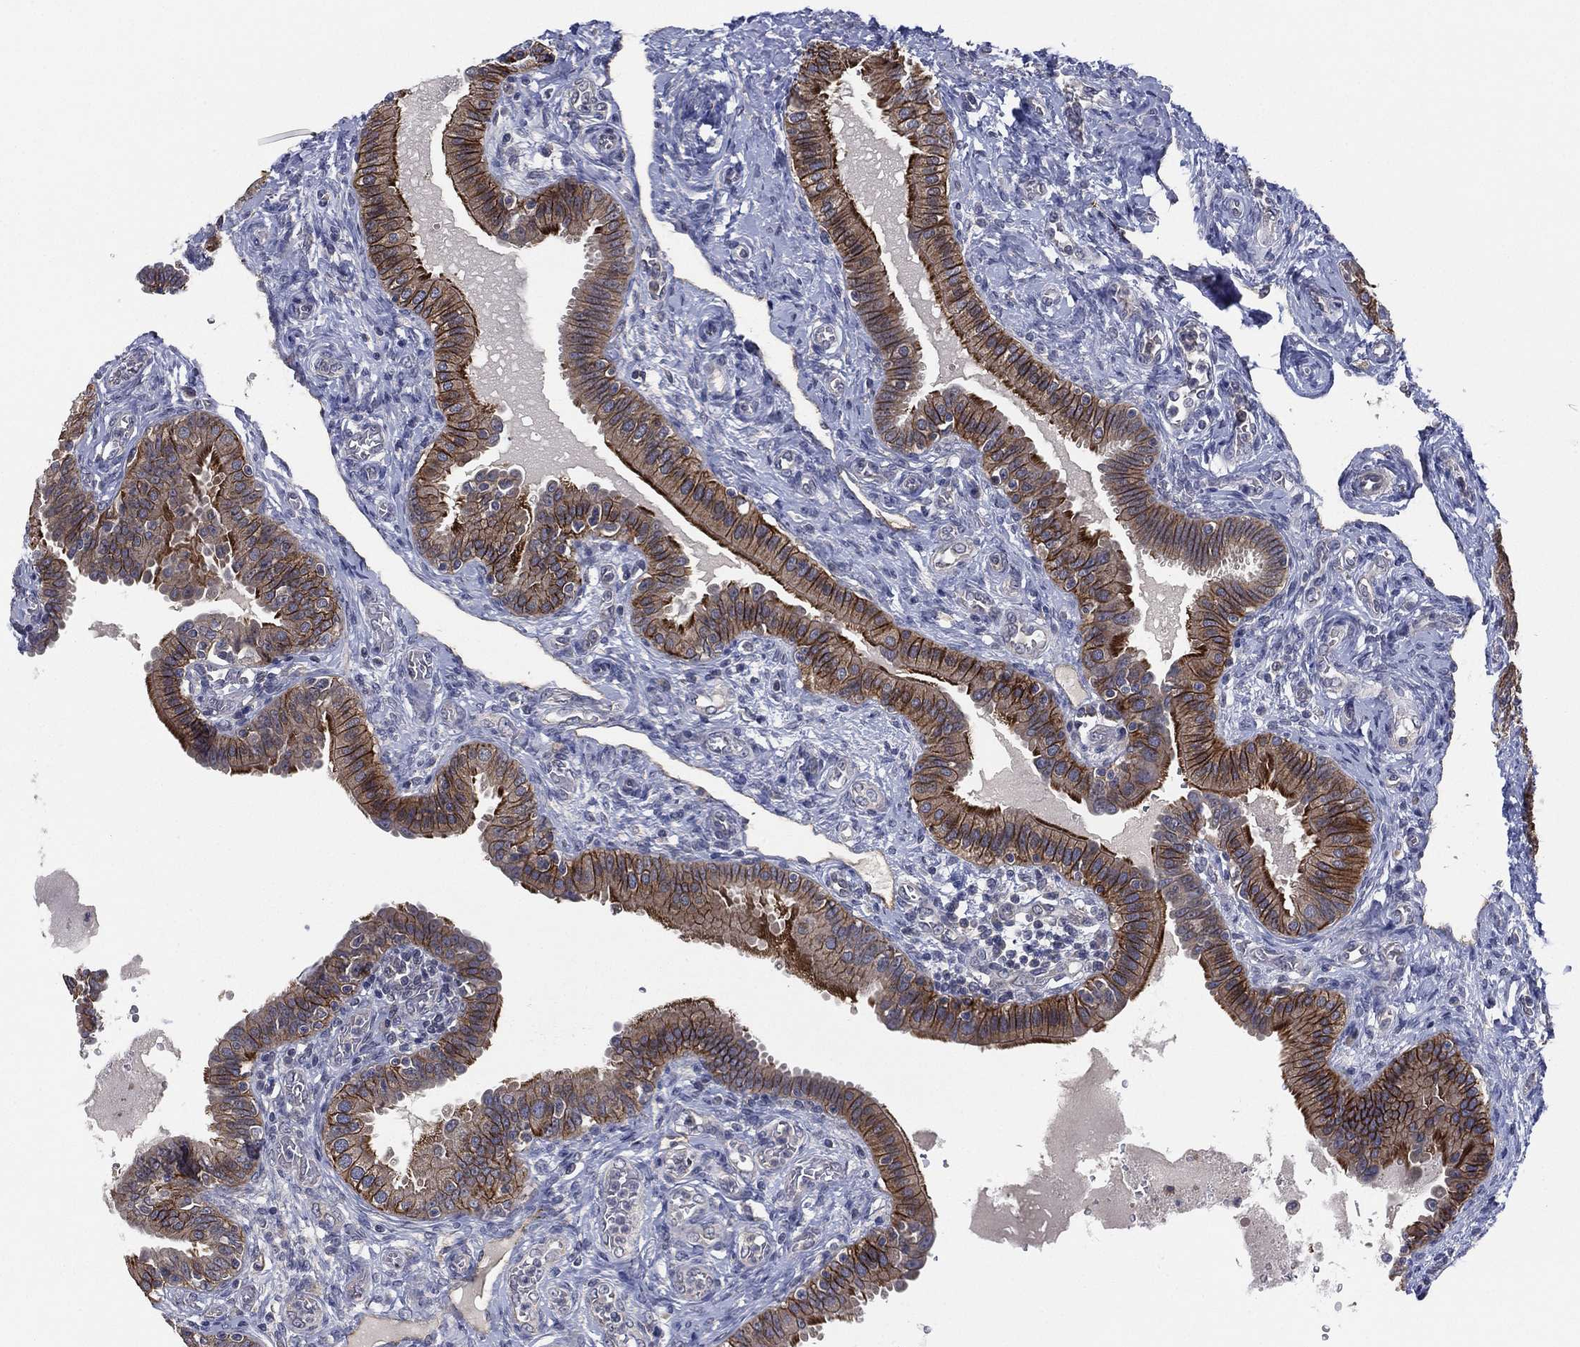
{"staining": {"intensity": "strong", "quantity": "25%-75%", "location": "cytoplasmic/membranous"}, "tissue": "fallopian tube", "cell_type": "Glandular cells", "image_type": "normal", "snomed": [{"axis": "morphology", "description": "Normal tissue, NOS"}, {"axis": "topography", "description": "Fallopian tube"}, {"axis": "topography", "description": "Ovary"}], "caption": "Brown immunohistochemical staining in benign fallopian tube displays strong cytoplasmic/membranous expression in about 25%-75% of glandular cells. (Brightfield microscopy of DAB IHC at high magnification).", "gene": "MPP7", "patient": {"sex": "female", "age": 41}}